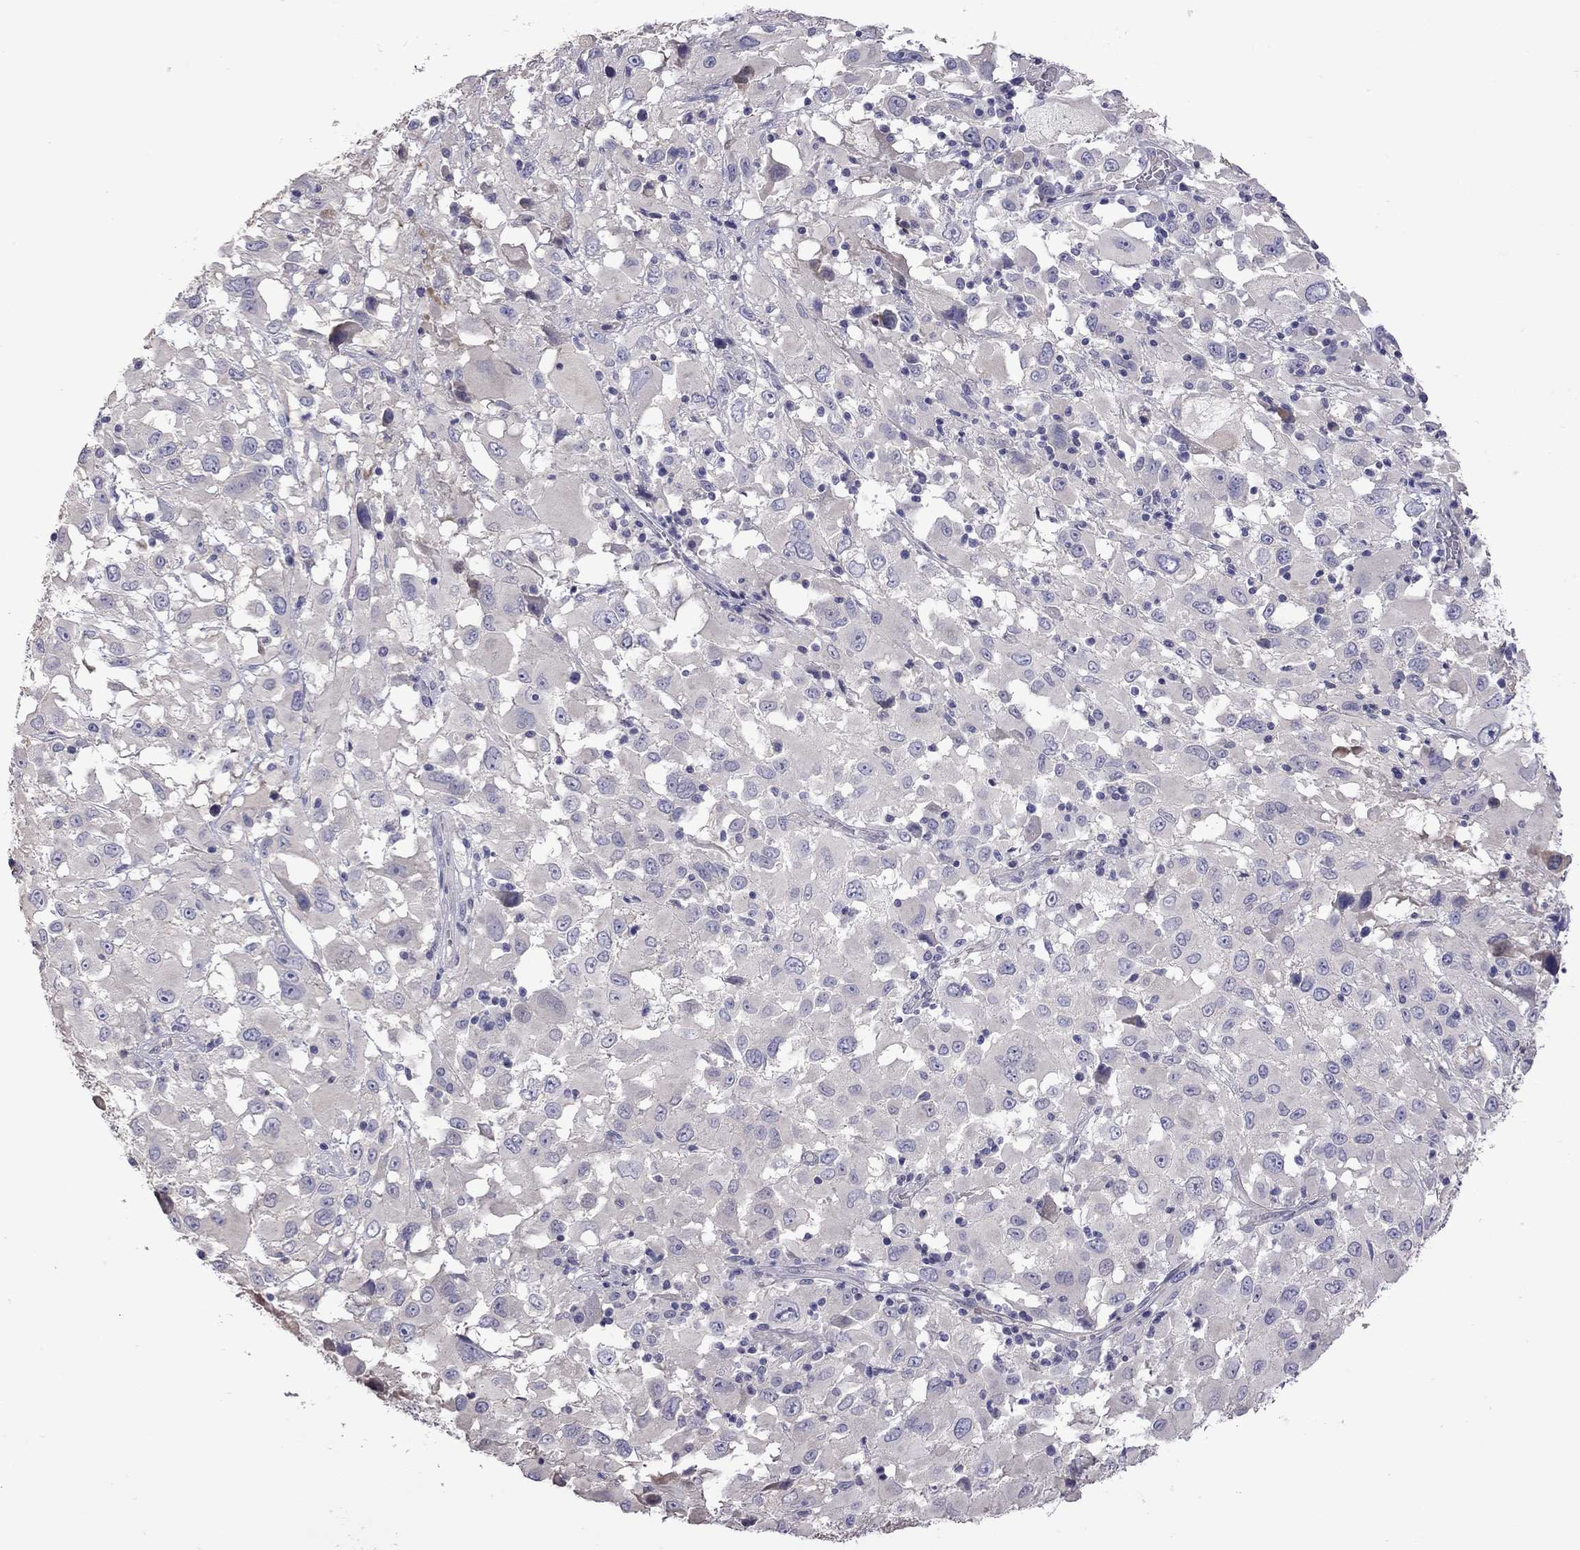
{"staining": {"intensity": "negative", "quantity": "none", "location": "none"}, "tissue": "melanoma", "cell_type": "Tumor cells", "image_type": "cancer", "snomed": [{"axis": "morphology", "description": "Malignant melanoma, Metastatic site"}, {"axis": "topography", "description": "Soft tissue"}], "caption": "High magnification brightfield microscopy of melanoma stained with DAB (brown) and counterstained with hematoxylin (blue): tumor cells show no significant positivity. The staining was performed using DAB (3,3'-diaminobenzidine) to visualize the protein expression in brown, while the nuclei were stained in blue with hematoxylin (Magnification: 20x).", "gene": "FEZ1", "patient": {"sex": "male", "age": 50}}